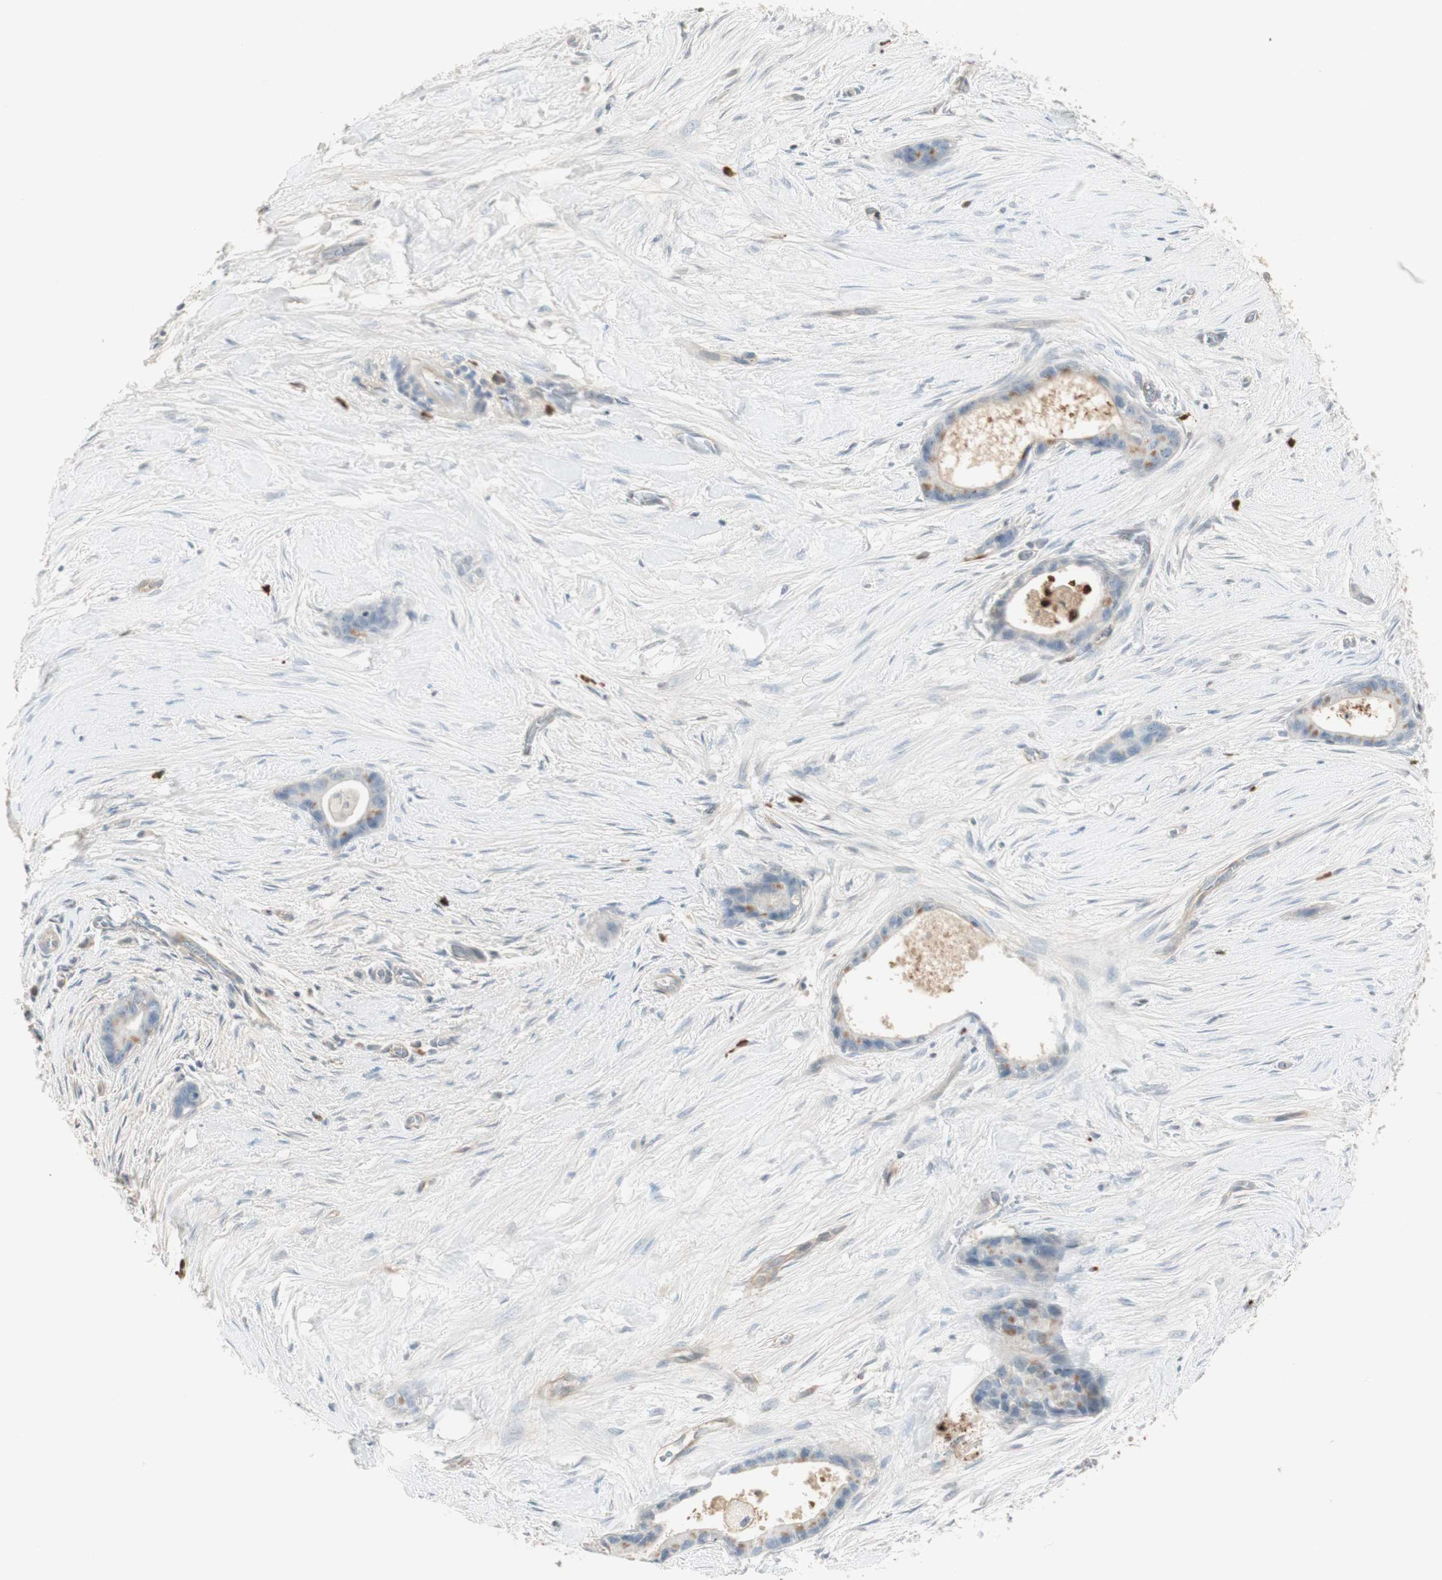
{"staining": {"intensity": "moderate", "quantity": "<25%", "location": "cytoplasmic/membranous"}, "tissue": "liver cancer", "cell_type": "Tumor cells", "image_type": "cancer", "snomed": [{"axis": "morphology", "description": "Cholangiocarcinoma"}, {"axis": "topography", "description": "Liver"}], "caption": "About <25% of tumor cells in human liver cholangiocarcinoma display moderate cytoplasmic/membranous protein positivity as visualized by brown immunohistochemical staining.", "gene": "NID1", "patient": {"sex": "female", "age": 55}}